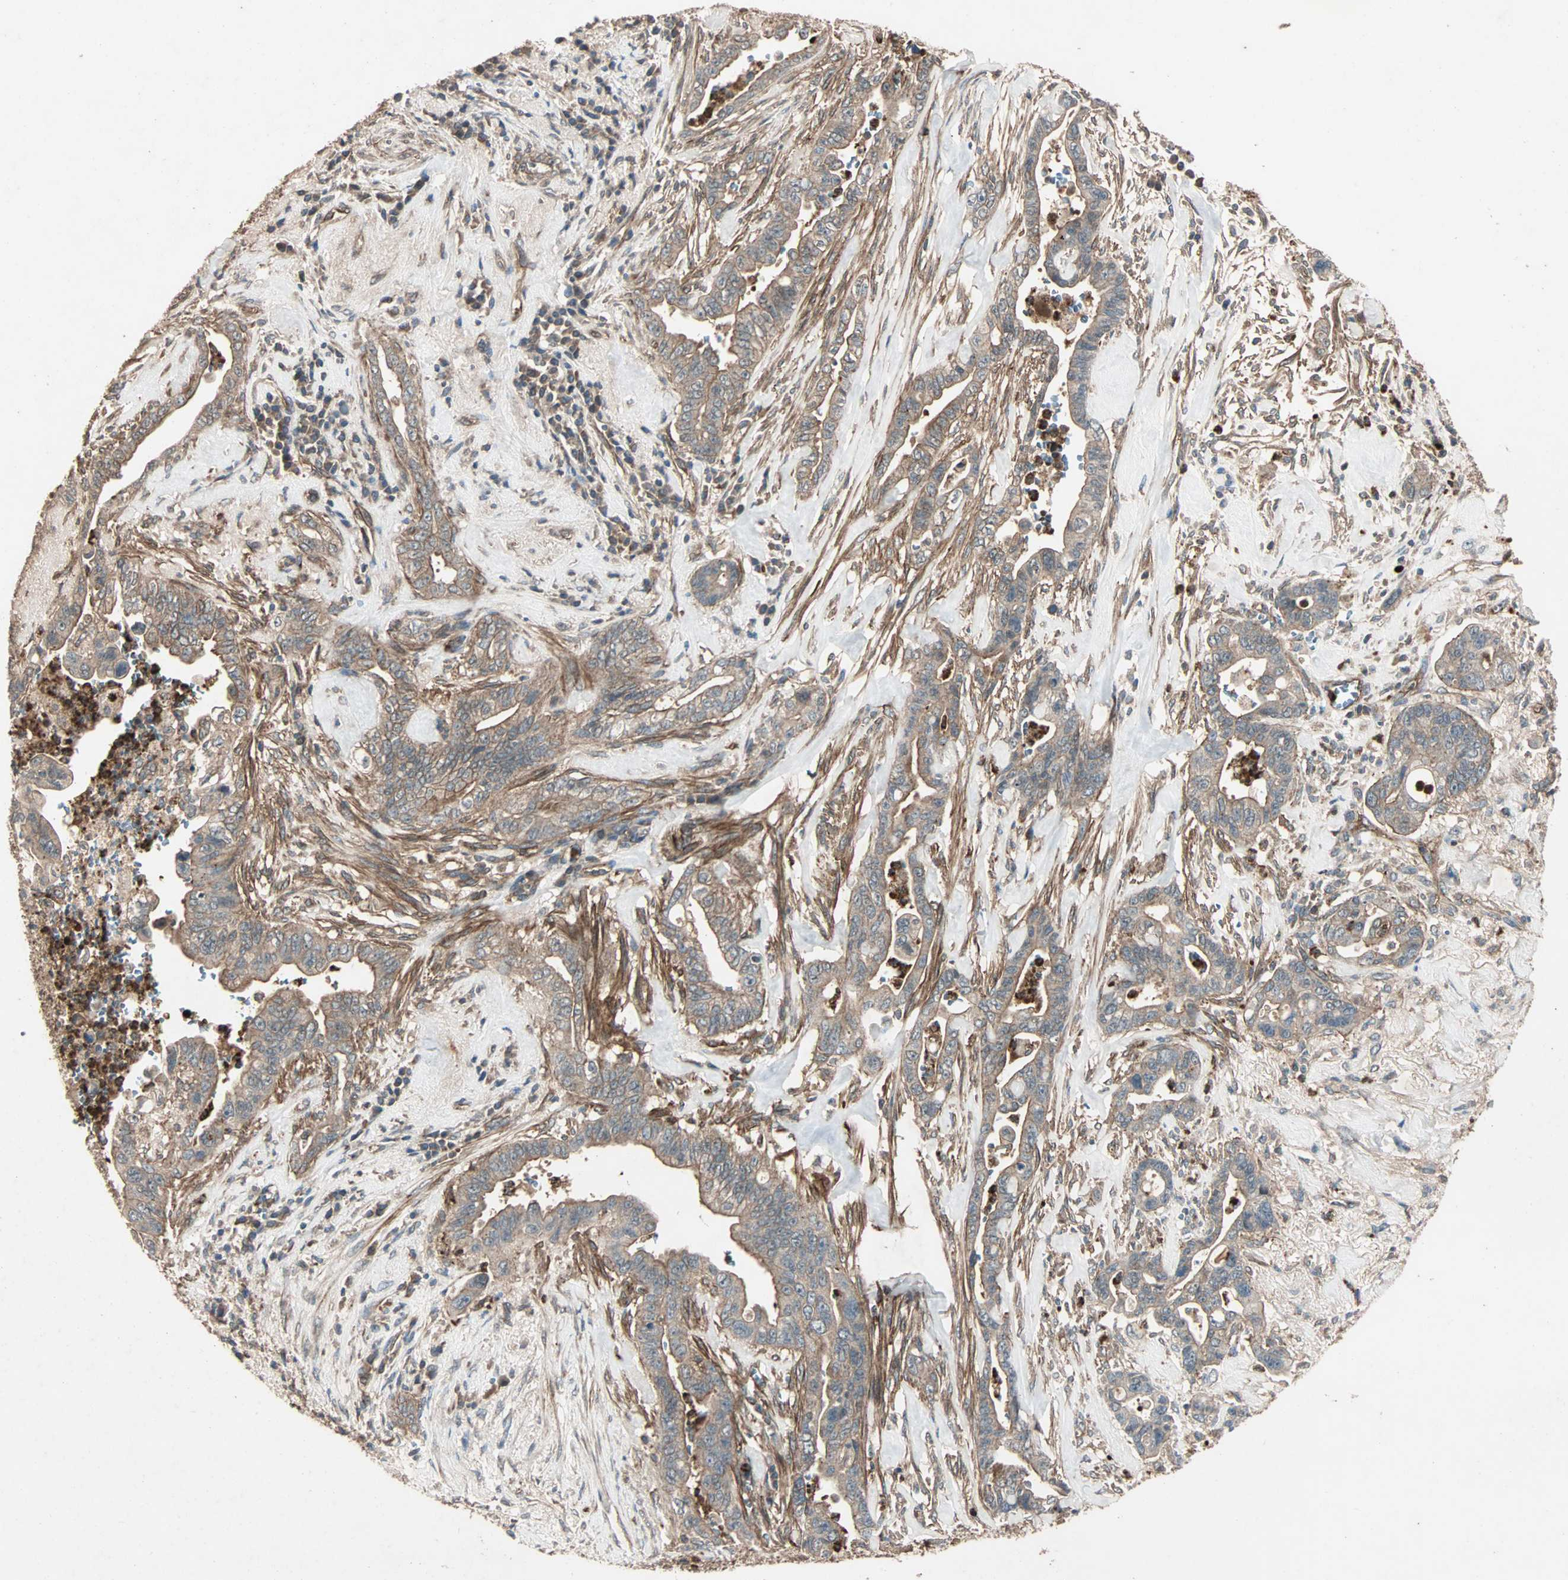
{"staining": {"intensity": "moderate", "quantity": ">75%", "location": "cytoplasmic/membranous"}, "tissue": "pancreatic cancer", "cell_type": "Tumor cells", "image_type": "cancer", "snomed": [{"axis": "morphology", "description": "Adenocarcinoma, NOS"}, {"axis": "topography", "description": "Pancreas"}], "caption": "A brown stain labels moderate cytoplasmic/membranous expression of a protein in adenocarcinoma (pancreatic) tumor cells.", "gene": "GCK", "patient": {"sex": "male", "age": 70}}